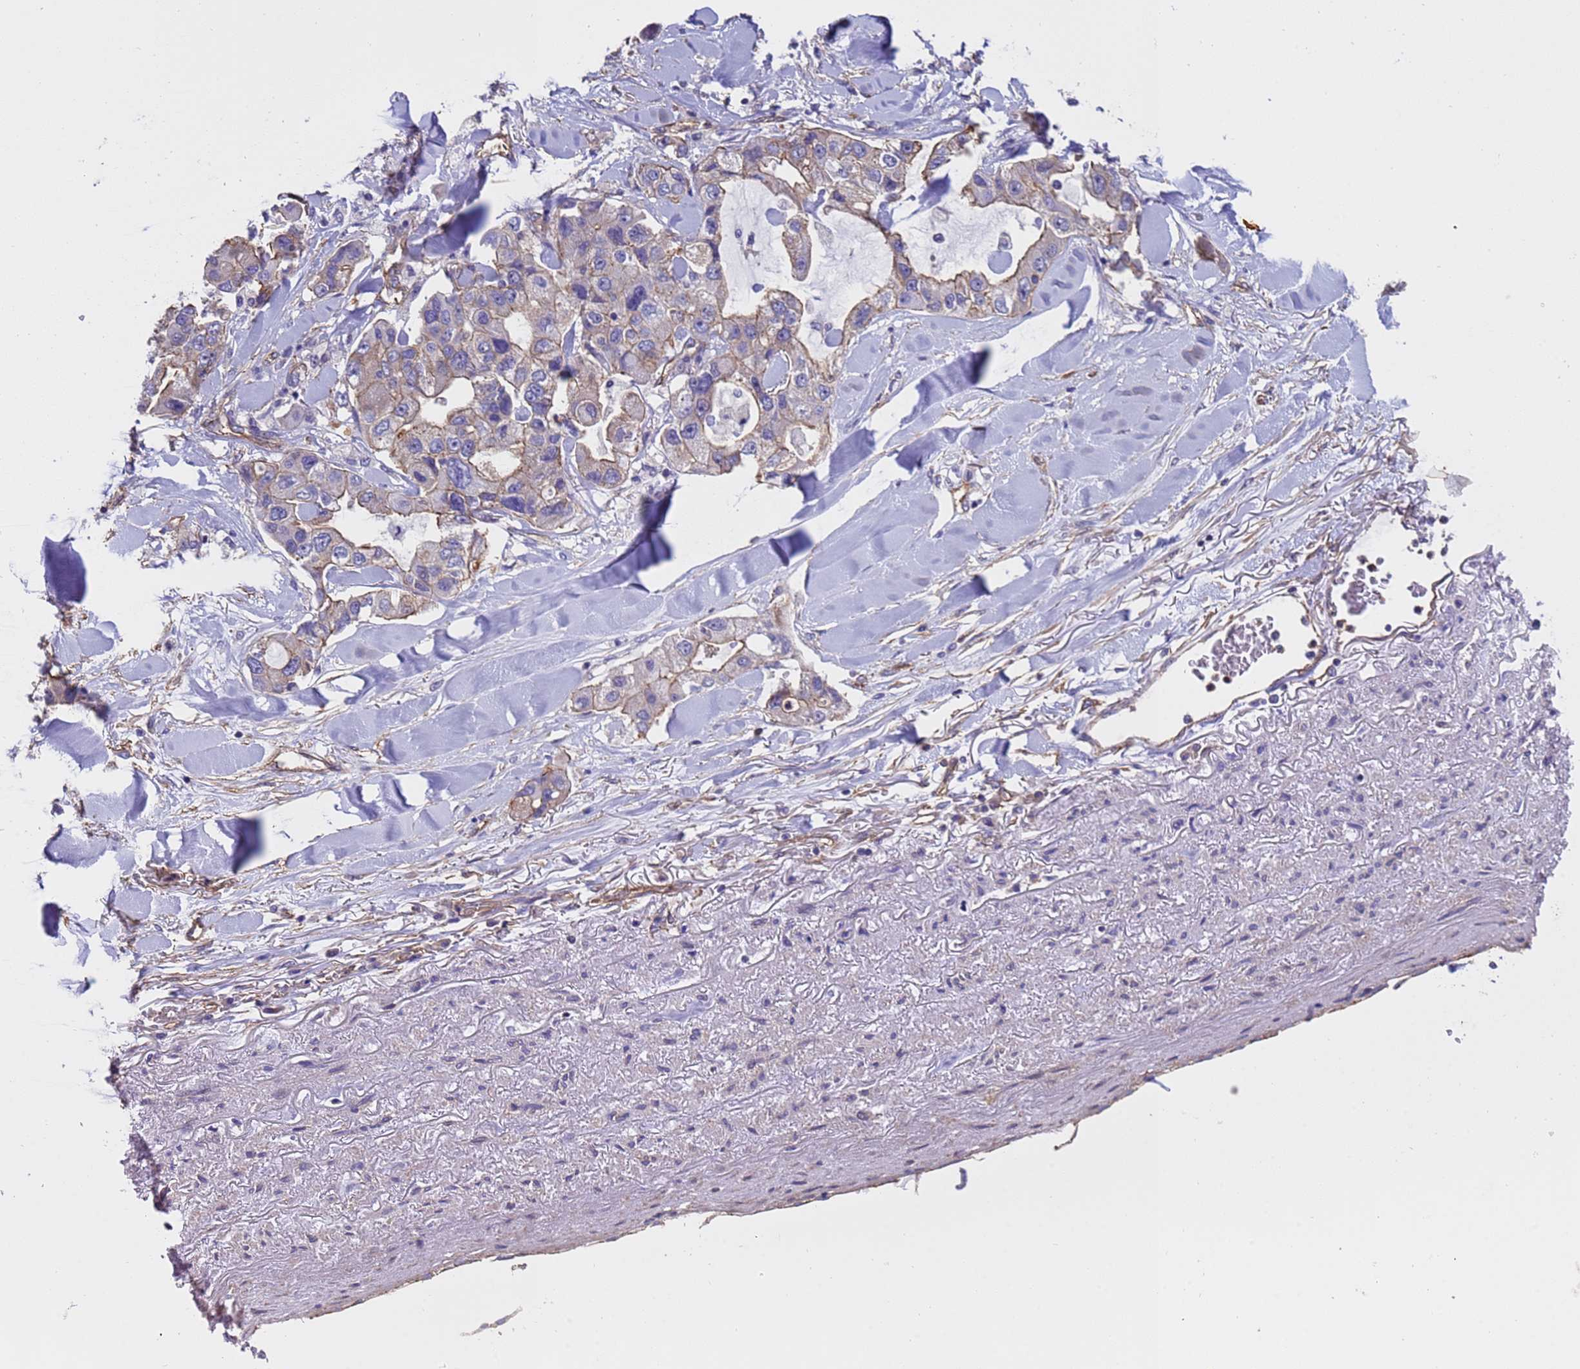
{"staining": {"intensity": "moderate", "quantity": "<25%", "location": "cytoplasmic/membranous"}, "tissue": "lung cancer", "cell_type": "Tumor cells", "image_type": "cancer", "snomed": [{"axis": "morphology", "description": "Adenocarcinoma, NOS"}, {"axis": "topography", "description": "Lung"}], "caption": "Immunohistochemical staining of adenocarcinoma (lung) displays low levels of moderate cytoplasmic/membranous protein expression in about <25% of tumor cells.", "gene": "ZNF248", "patient": {"sex": "female", "age": 54}}